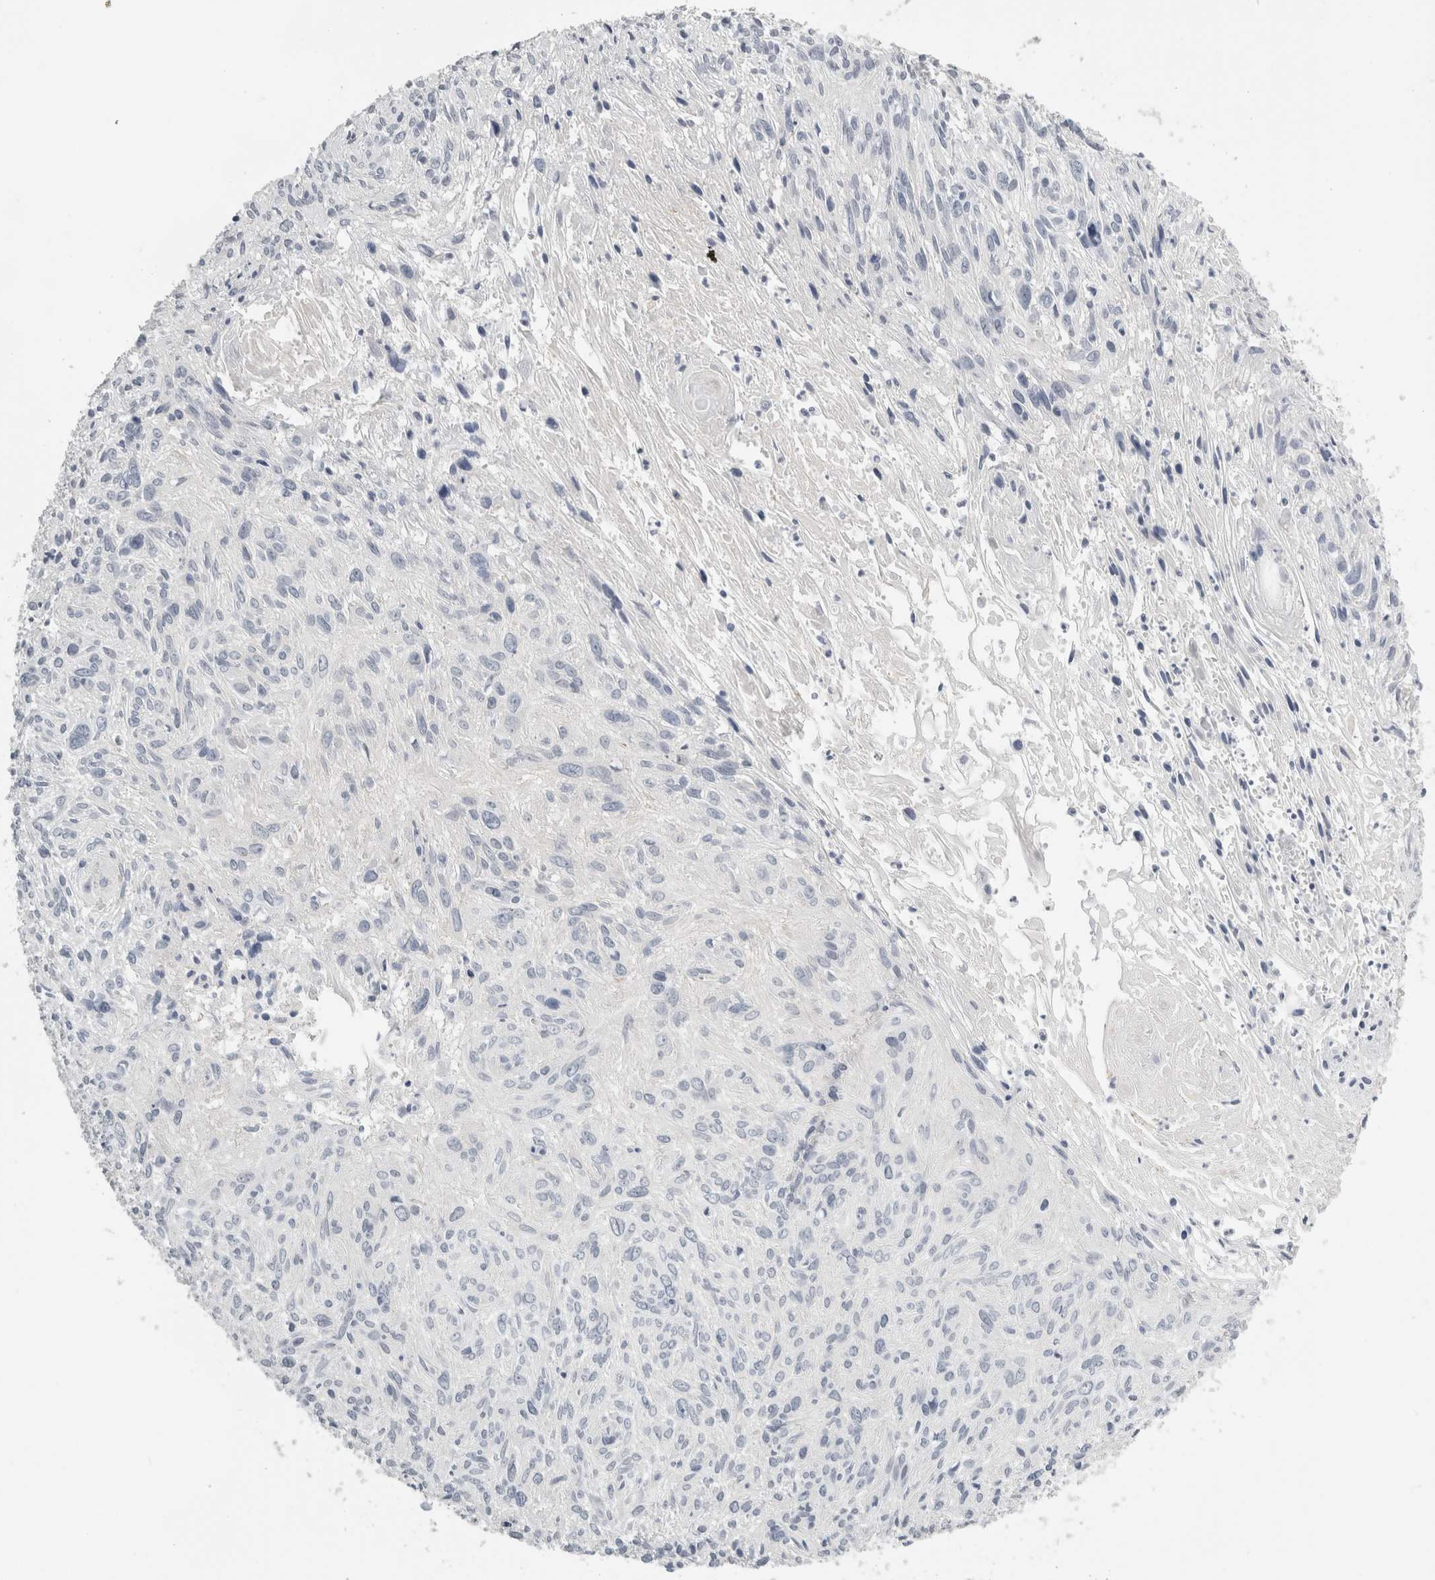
{"staining": {"intensity": "negative", "quantity": "none", "location": "none"}, "tissue": "cervical cancer", "cell_type": "Tumor cells", "image_type": "cancer", "snomed": [{"axis": "morphology", "description": "Squamous cell carcinoma, NOS"}, {"axis": "topography", "description": "Cervix"}], "caption": "IHC photomicrograph of neoplastic tissue: human cervical cancer (squamous cell carcinoma) stained with DAB displays no significant protein expression in tumor cells. Nuclei are stained in blue.", "gene": "FBLIM1", "patient": {"sex": "female", "age": 51}}